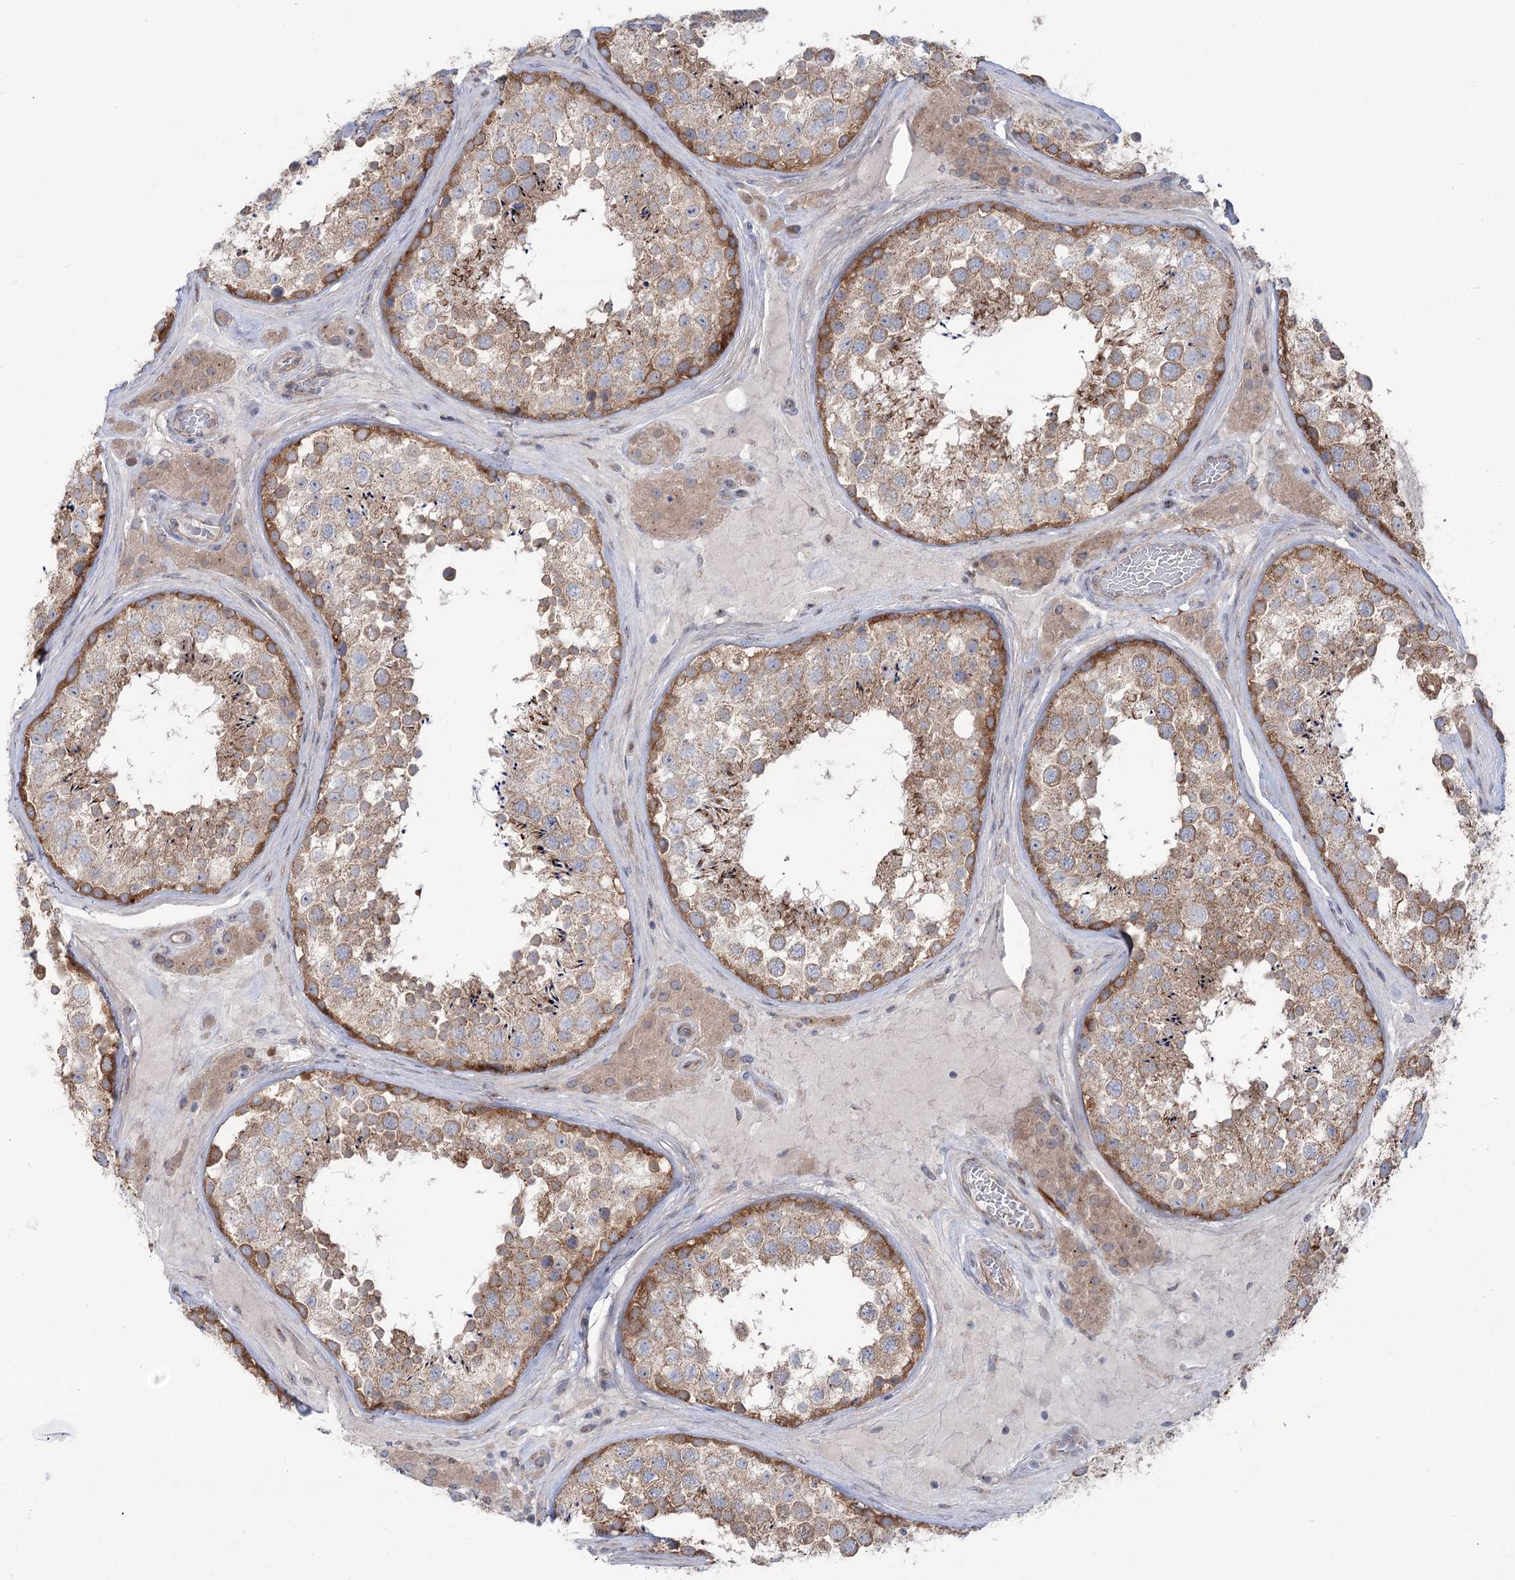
{"staining": {"intensity": "moderate", "quantity": ">75%", "location": "cytoplasmic/membranous"}, "tissue": "testis", "cell_type": "Cells in seminiferous ducts", "image_type": "normal", "snomed": [{"axis": "morphology", "description": "Normal tissue, NOS"}, {"axis": "topography", "description": "Testis"}], "caption": "Immunohistochemistry staining of unremarkable testis, which shows medium levels of moderate cytoplasmic/membranous staining in approximately >75% of cells in seminiferous ducts indicating moderate cytoplasmic/membranous protein positivity. The staining was performed using DAB (brown) for protein detection and nuclei were counterstained in hematoxylin (blue).", "gene": "SCN11A", "patient": {"sex": "male", "age": 46}}